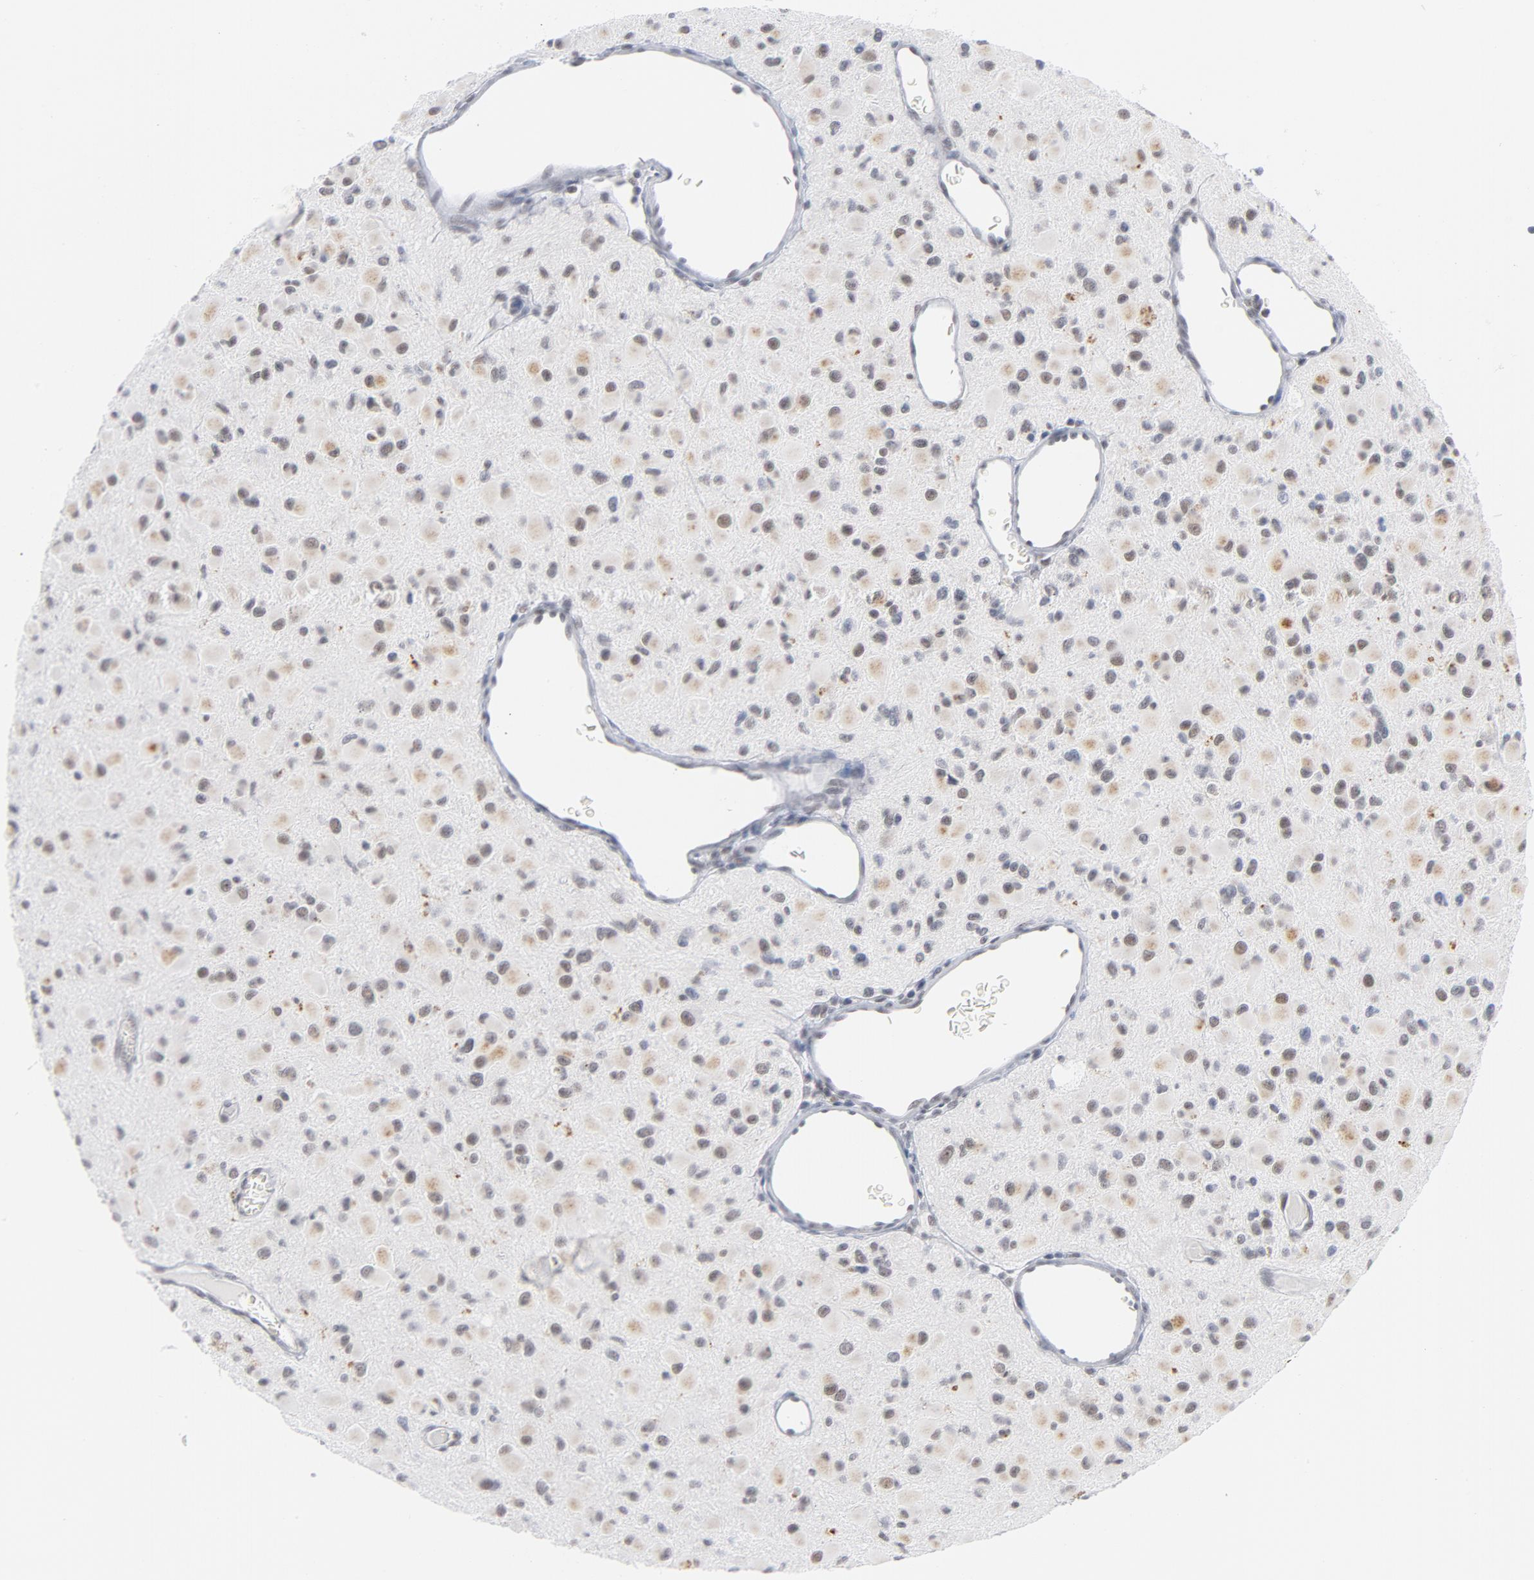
{"staining": {"intensity": "weak", "quantity": "25%-75%", "location": "cytoplasmic/membranous,nuclear"}, "tissue": "glioma", "cell_type": "Tumor cells", "image_type": "cancer", "snomed": [{"axis": "morphology", "description": "Glioma, malignant, Low grade"}, {"axis": "topography", "description": "Brain"}], "caption": "Glioma was stained to show a protein in brown. There is low levels of weak cytoplasmic/membranous and nuclear staining in approximately 25%-75% of tumor cells. The protein is stained brown, and the nuclei are stained in blue (DAB (3,3'-diaminobenzidine) IHC with brightfield microscopy, high magnification).", "gene": "BAP1", "patient": {"sex": "male", "age": 42}}